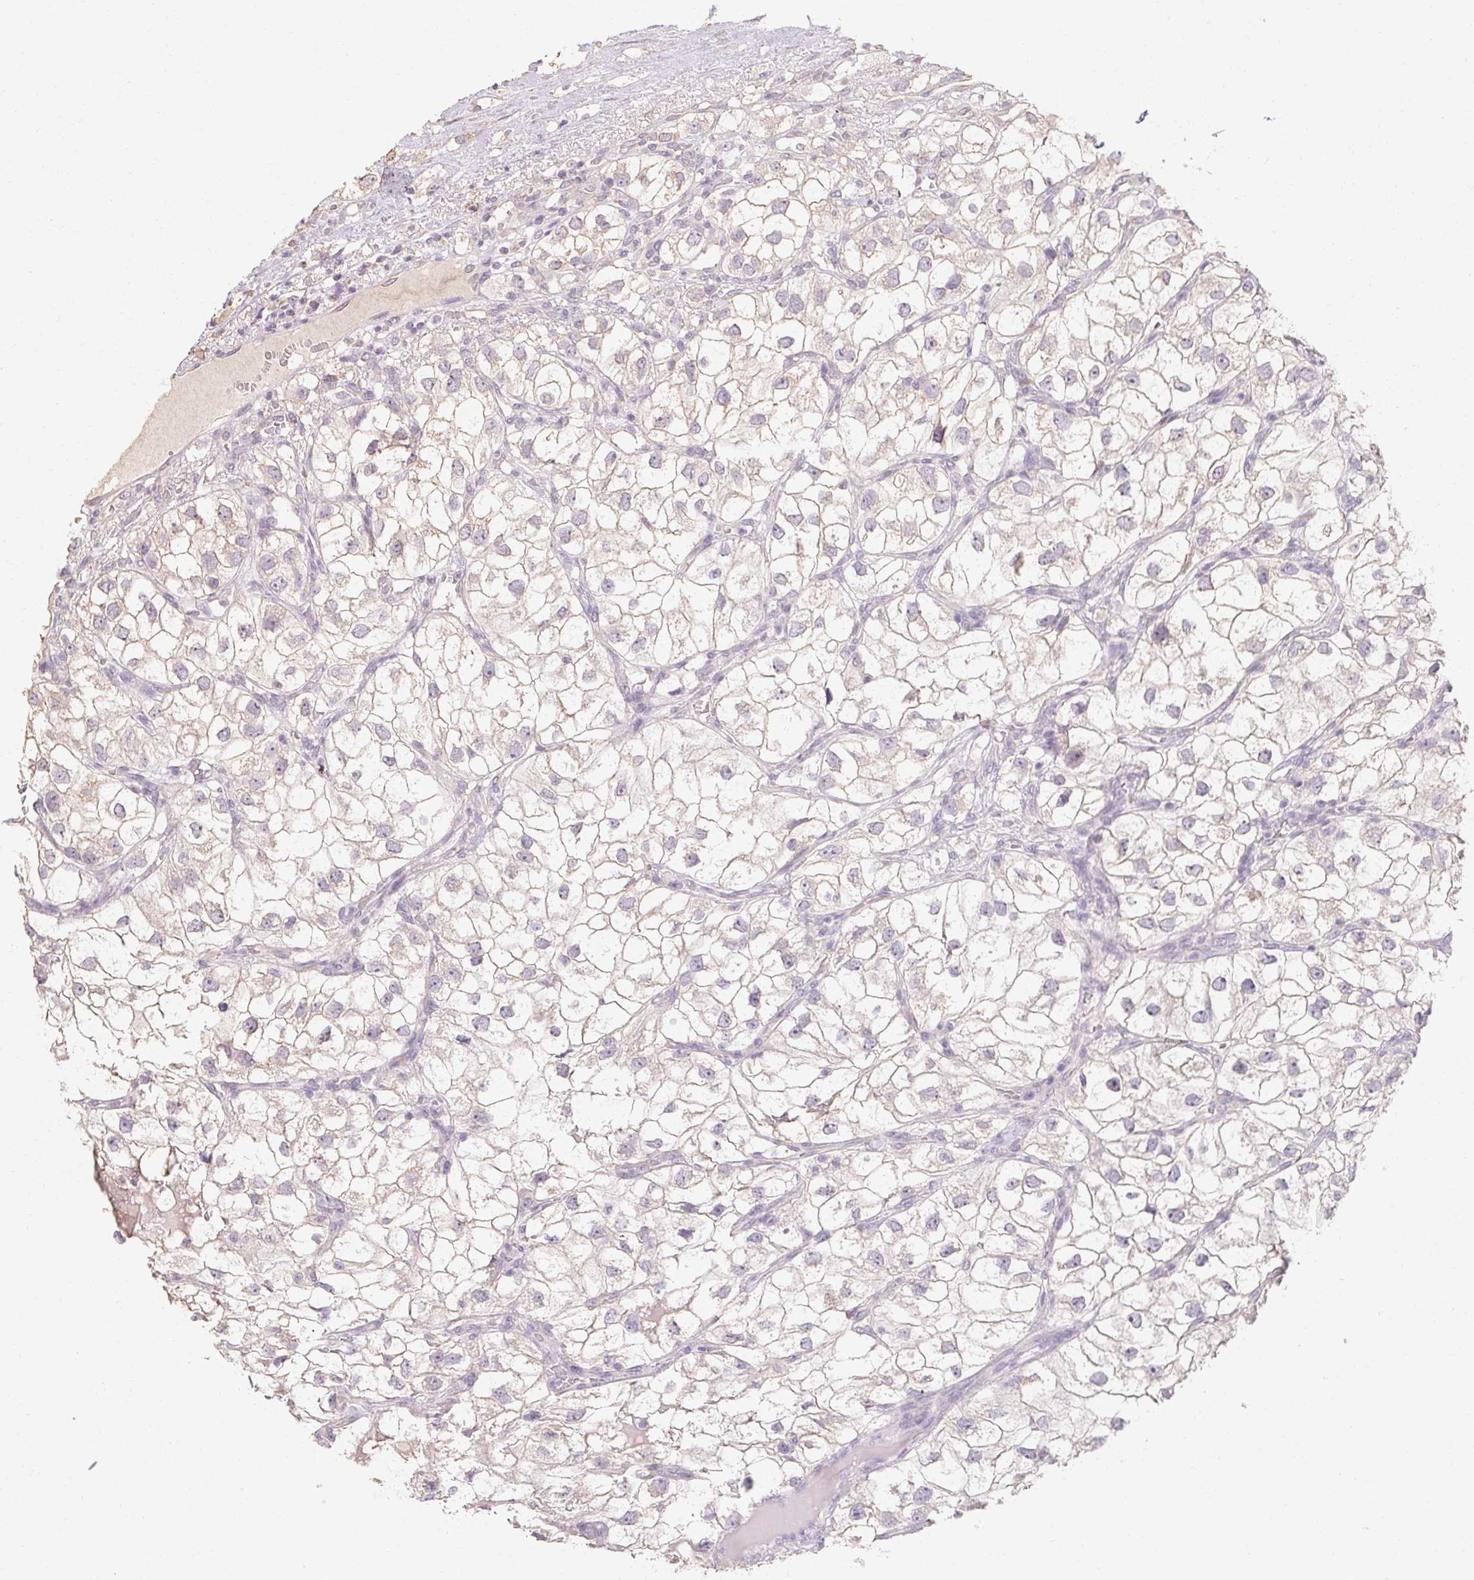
{"staining": {"intensity": "negative", "quantity": "none", "location": "none"}, "tissue": "renal cancer", "cell_type": "Tumor cells", "image_type": "cancer", "snomed": [{"axis": "morphology", "description": "Adenocarcinoma, NOS"}, {"axis": "topography", "description": "Kidney"}], "caption": "Tumor cells are negative for brown protein staining in renal cancer (adenocarcinoma).", "gene": "MAP7D2", "patient": {"sex": "male", "age": 59}}